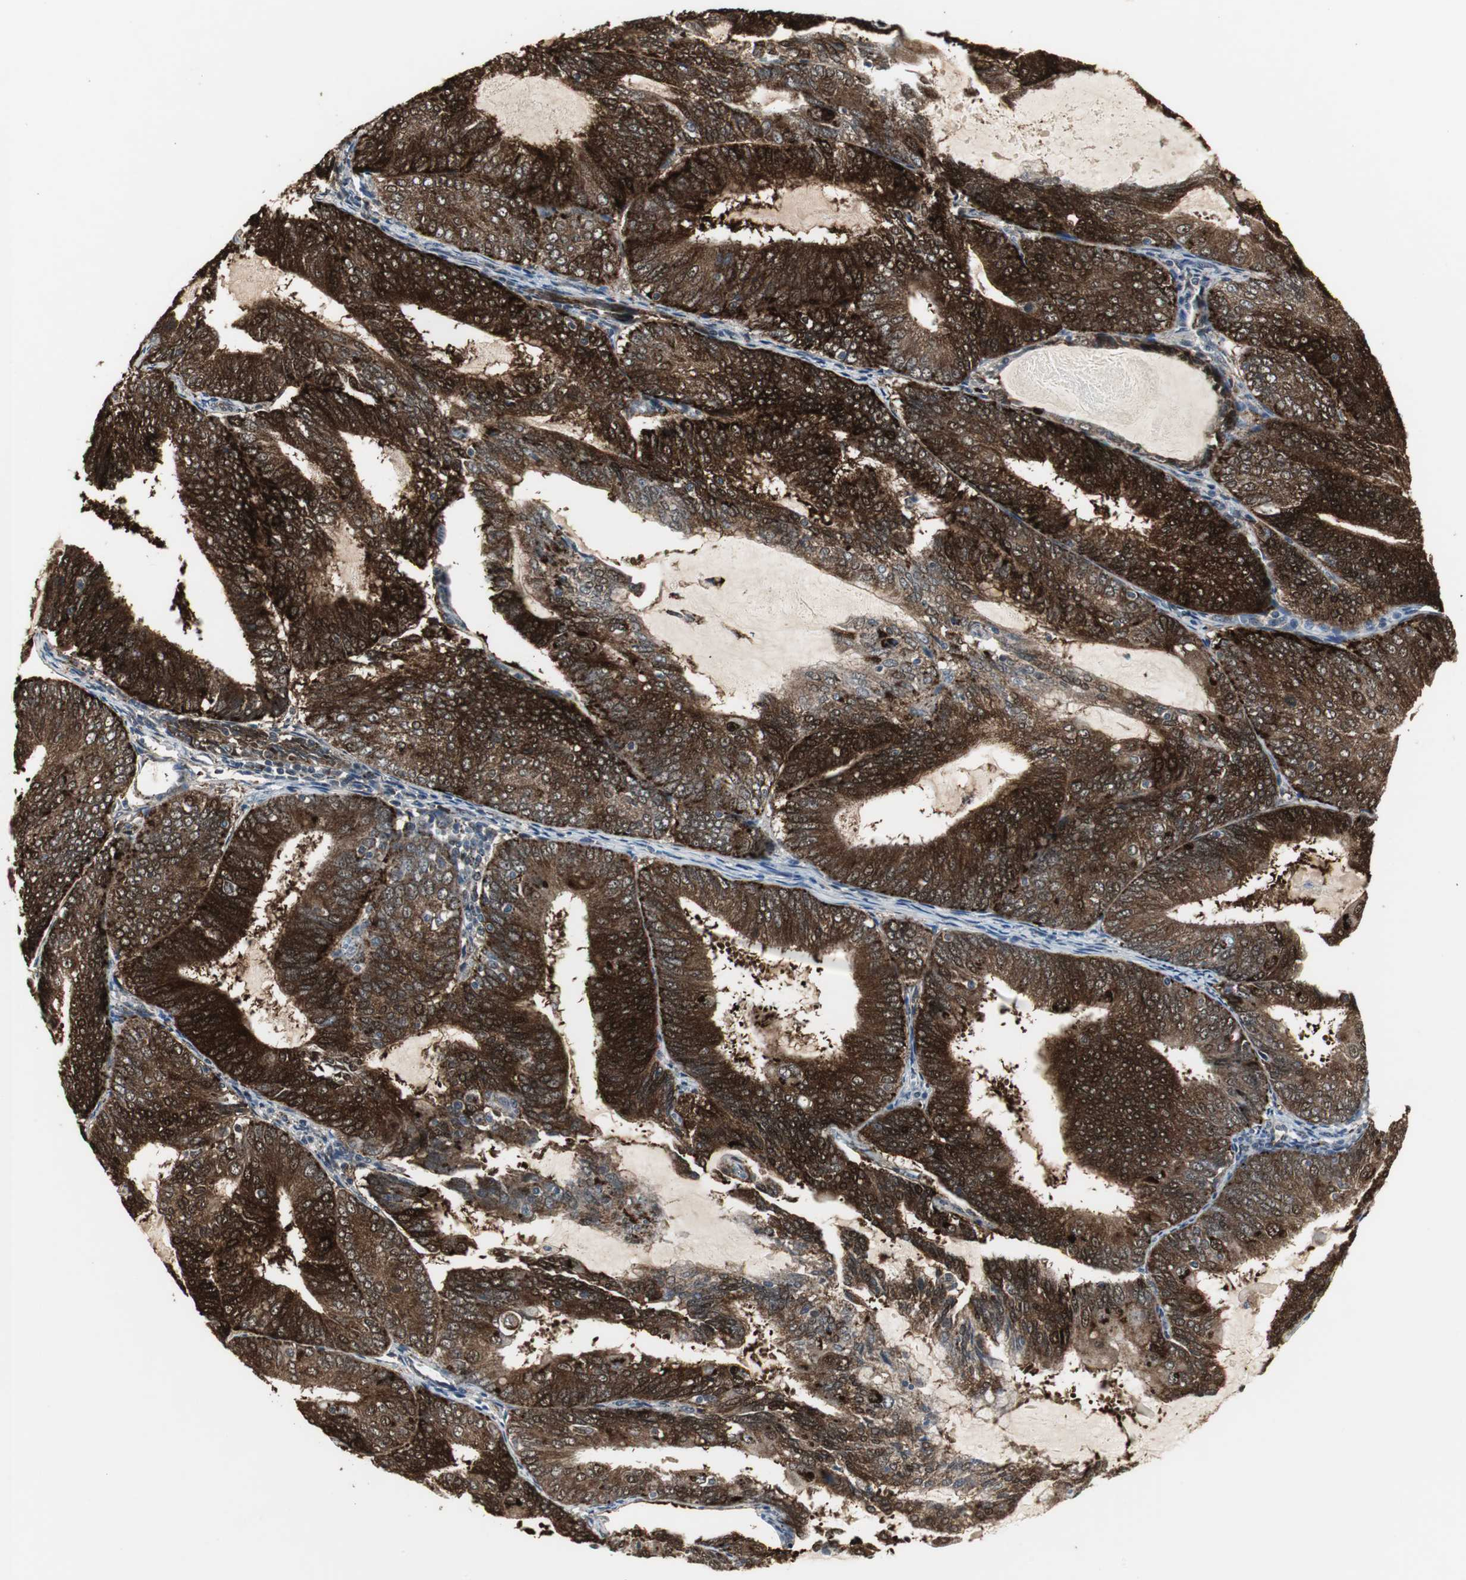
{"staining": {"intensity": "strong", "quantity": ">75%", "location": "cytoplasmic/membranous,nuclear"}, "tissue": "endometrial cancer", "cell_type": "Tumor cells", "image_type": "cancer", "snomed": [{"axis": "morphology", "description": "Adenocarcinoma, NOS"}, {"axis": "topography", "description": "Endometrium"}], "caption": "IHC histopathology image of endometrial cancer stained for a protein (brown), which reveals high levels of strong cytoplasmic/membranous and nuclear expression in about >75% of tumor cells.", "gene": "PLIN3", "patient": {"sex": "female", "age": 81}}